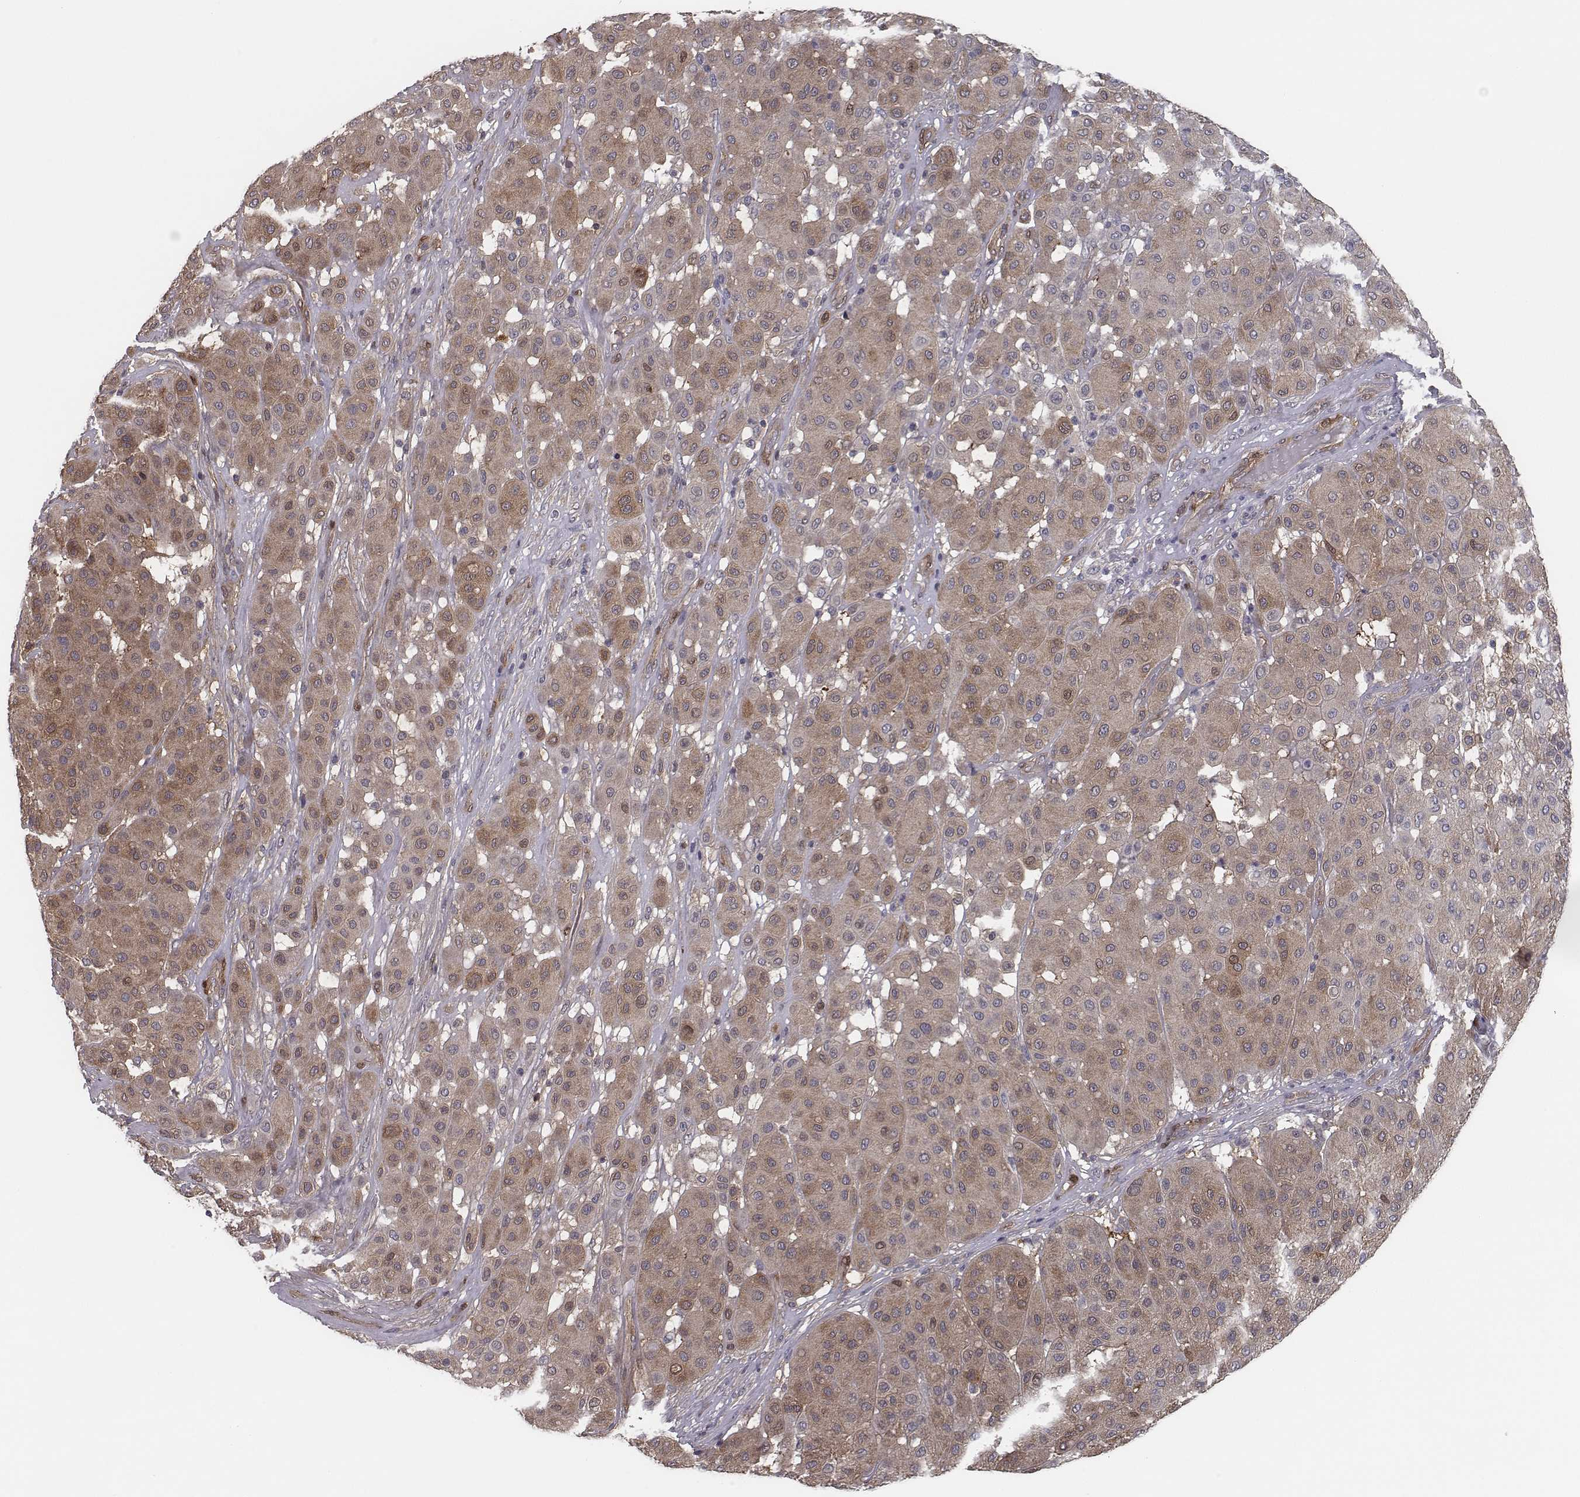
{"staining": {"intensity": "moderate", "quantity": "<25%", "location": "cytoplasmic/membranous"}, "tissue": "melanoma", "cell_type": "Tumor cells", "image_type": "cancer", "snomed": [{"axis": "morphology", "description": "Malignant melanoma, Metastatic site"}, {"axis": "topography", "description": "Smooth muscle"}], "caption": "Moderate cytoplasmic/membranous protein positivity is present in approximately <25% of tumor cells in melanoma.", "gene": "ISYNA1", "patient": {"sex": "male", "age": 41}}